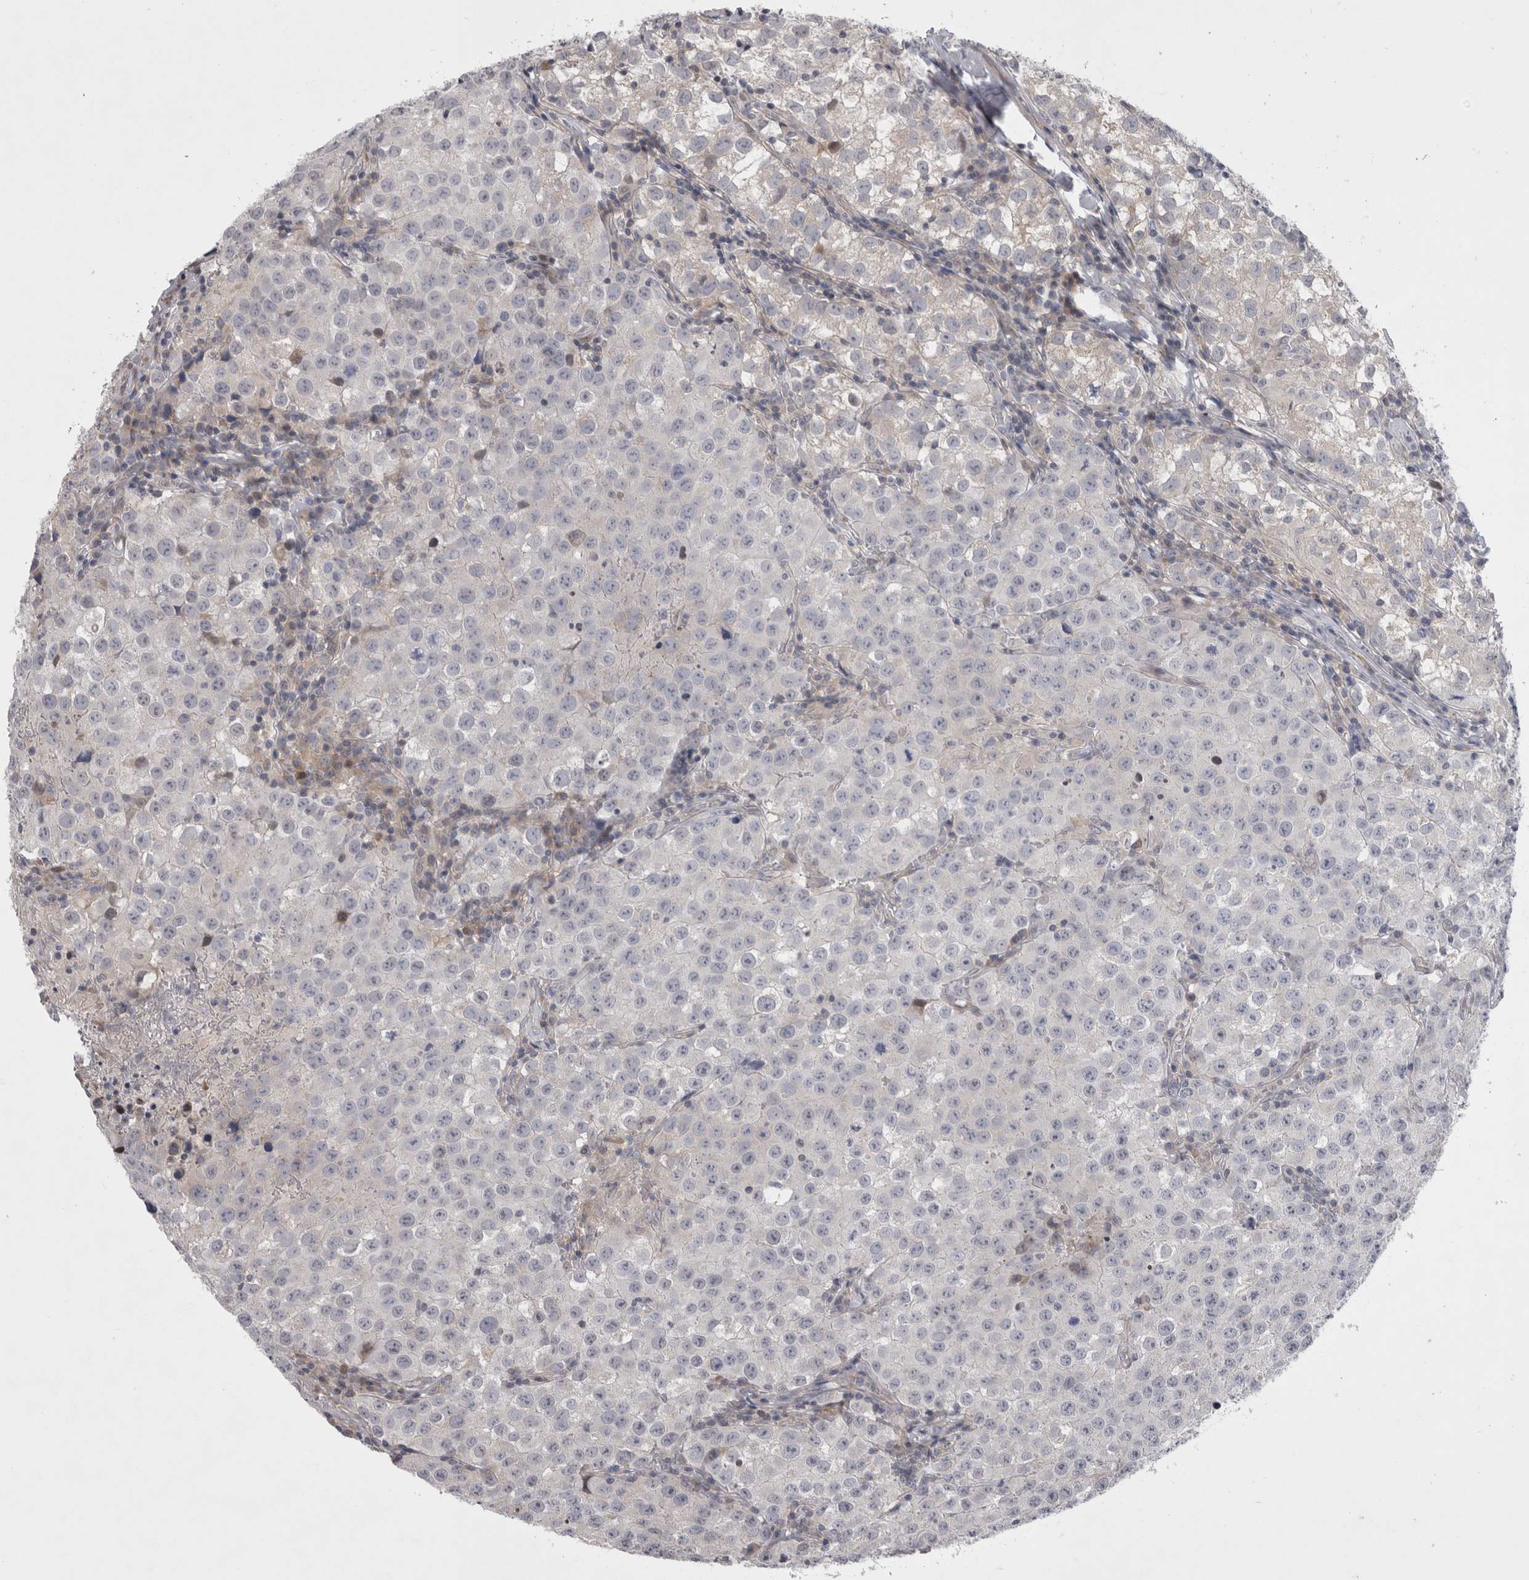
{"staining": {"intensity": "negative", "quantity": "none", "location": "none"}, "tissue": "testis cancer", "cell_type": "Tumor cells", "image_type": "cancer", "snomed": [{"axis": "morphology", "description": "Seminoma, NOS"}, {"axis": "morphology", "description": "Carcinoma, Embryonal, NOS"}, {"axis": "topography", "description": "Testis"}], "caption": "Immunohistochemical staining of seminoma (testis) demonstrates no significant staining in tumor cells.", "gene": "NENF", "patient": {"sex": "male", "age": 43}}